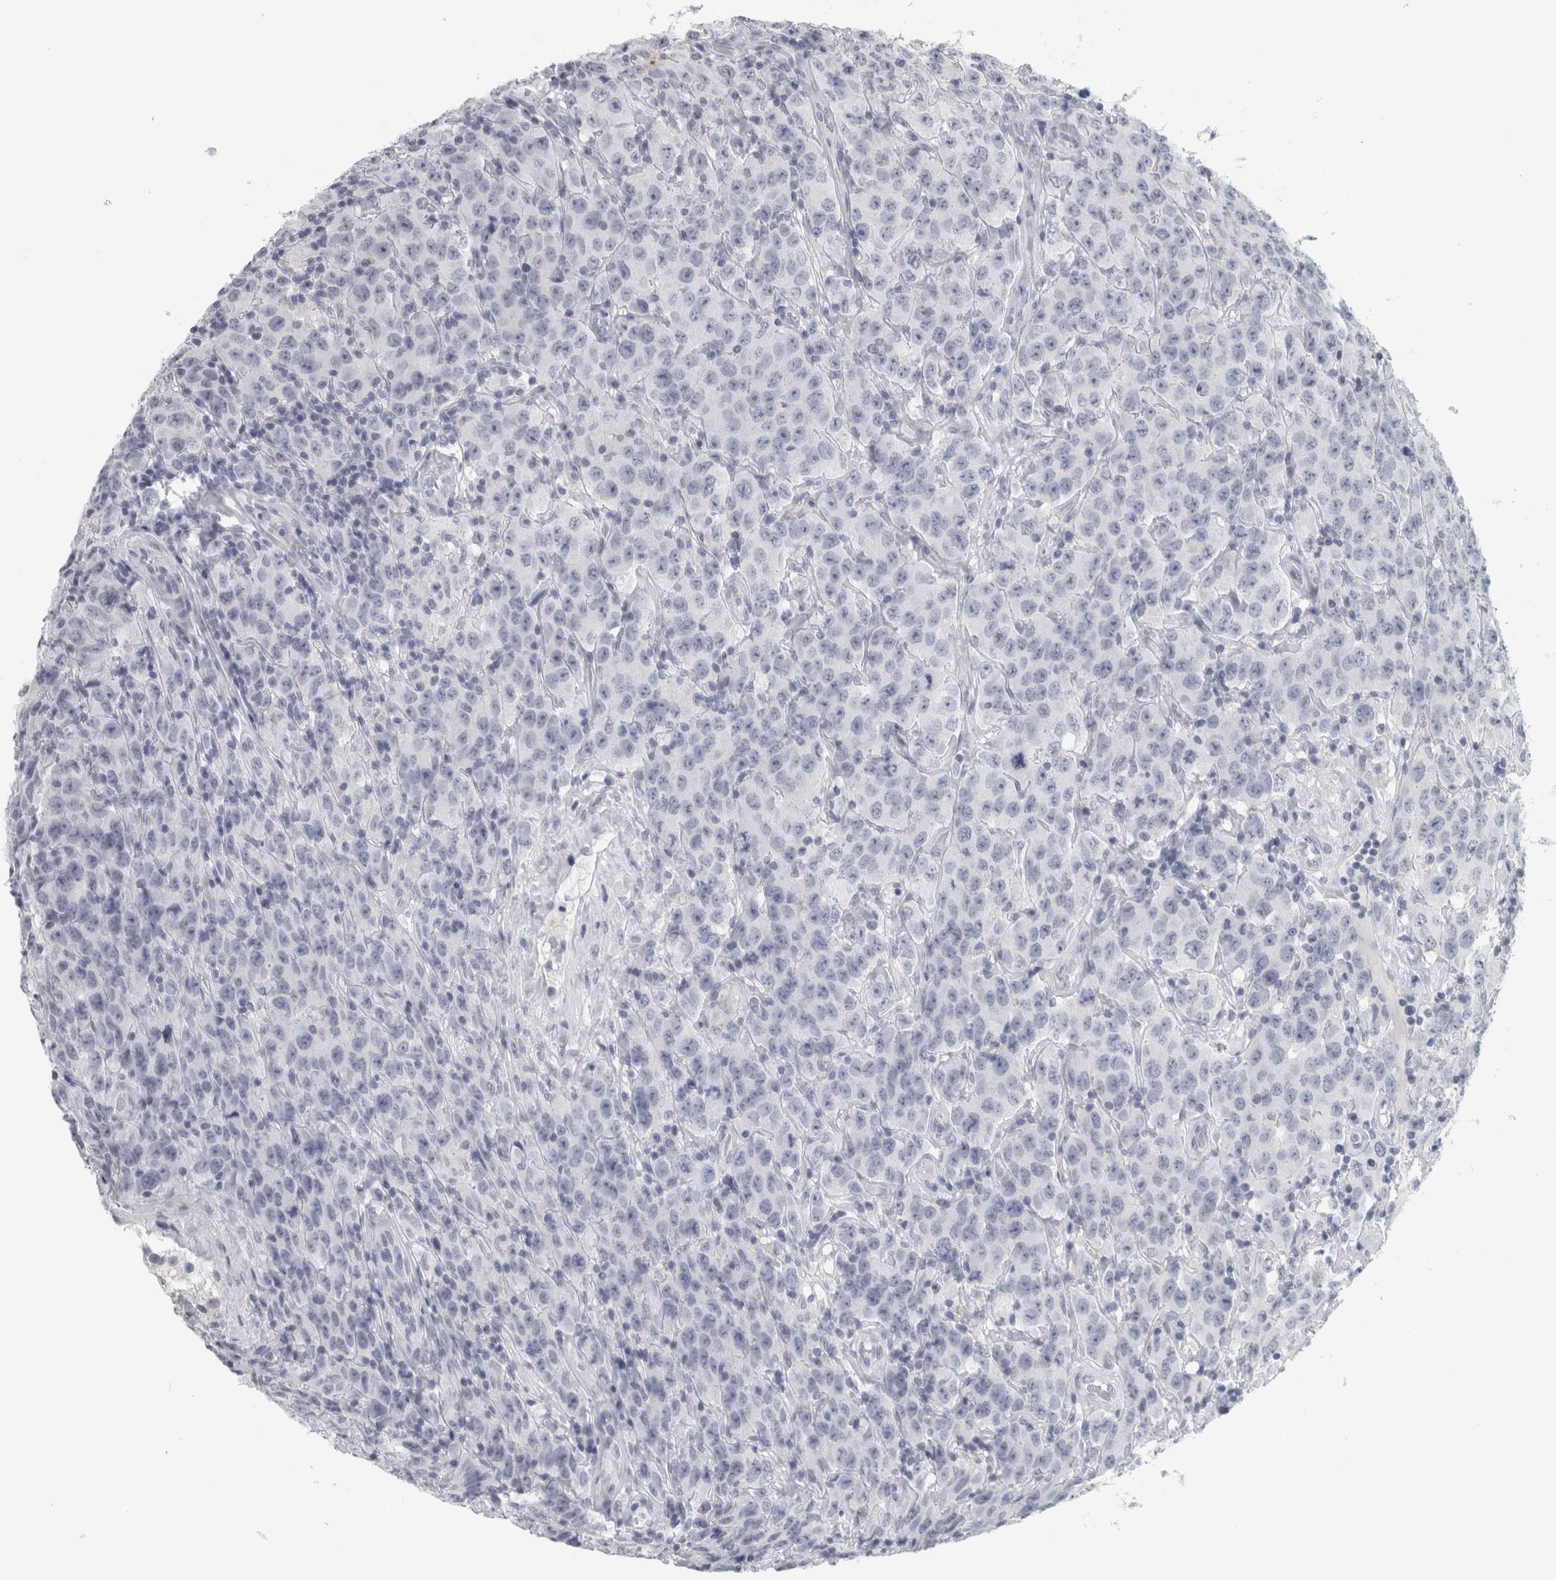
{"staining": {"intensity": "negative", "quantity": "none", "location": "none"}, "tissue": "testis cancer", "cell_type": "Tumor cells", "image_type": "cancer", "snomed": [{"axis": "morphology", "description": "Seminoma, NOS"}, {"axis": "topography", "description": "Testis"}], "caption": "Immunohistochemistry (IHC) image of neoplastic tissue: human seminoma (testis) stained with DAB (3,3'-diaminobenzidine) displays no significant protein staining in tumor cells.", "gene": "CPE", "patient": {"sex": "male", "age": 52}}